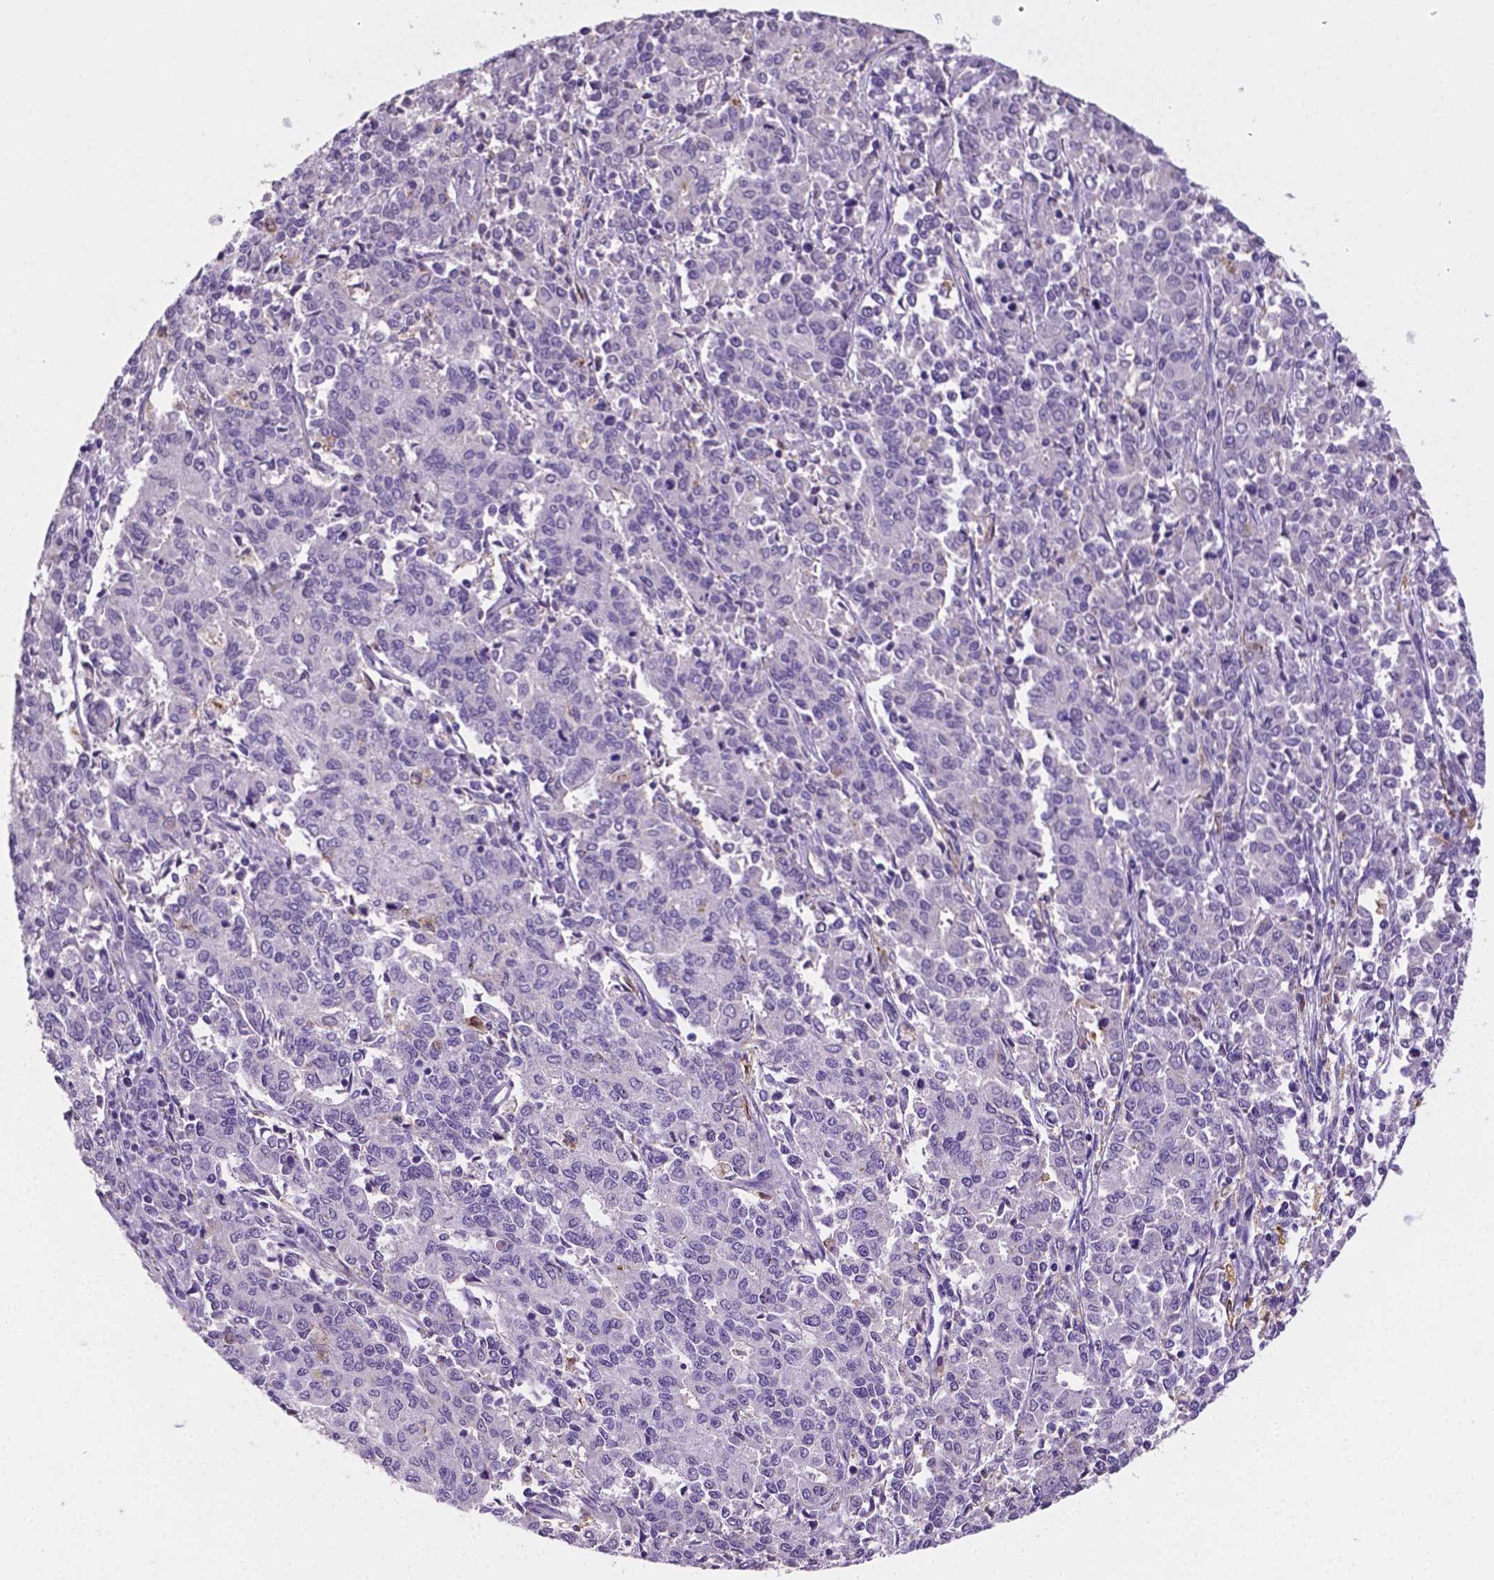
{"staining": {"intensity": "negative", "quantity": "none", "location": "none"}, "tissue": "endometrial cancer", "cell_type": "Tumor cells", "image_type": "cancer", "snomed": [{"axis": "morphology", "description": "Adenocarcinoma, NOS"}, {"axis": "topography", "description": "Endometrium"}], "caption": "This is a histopathology image of immunohistochemistry (IHC) staining of endometrial cancer, which shows no positivity in tumor cells. (Immunohistochemistry (ihc), brightfield microscopy, high magnification).", "gene": "APOE", "patient": {"sex": "female", "age": 50}}